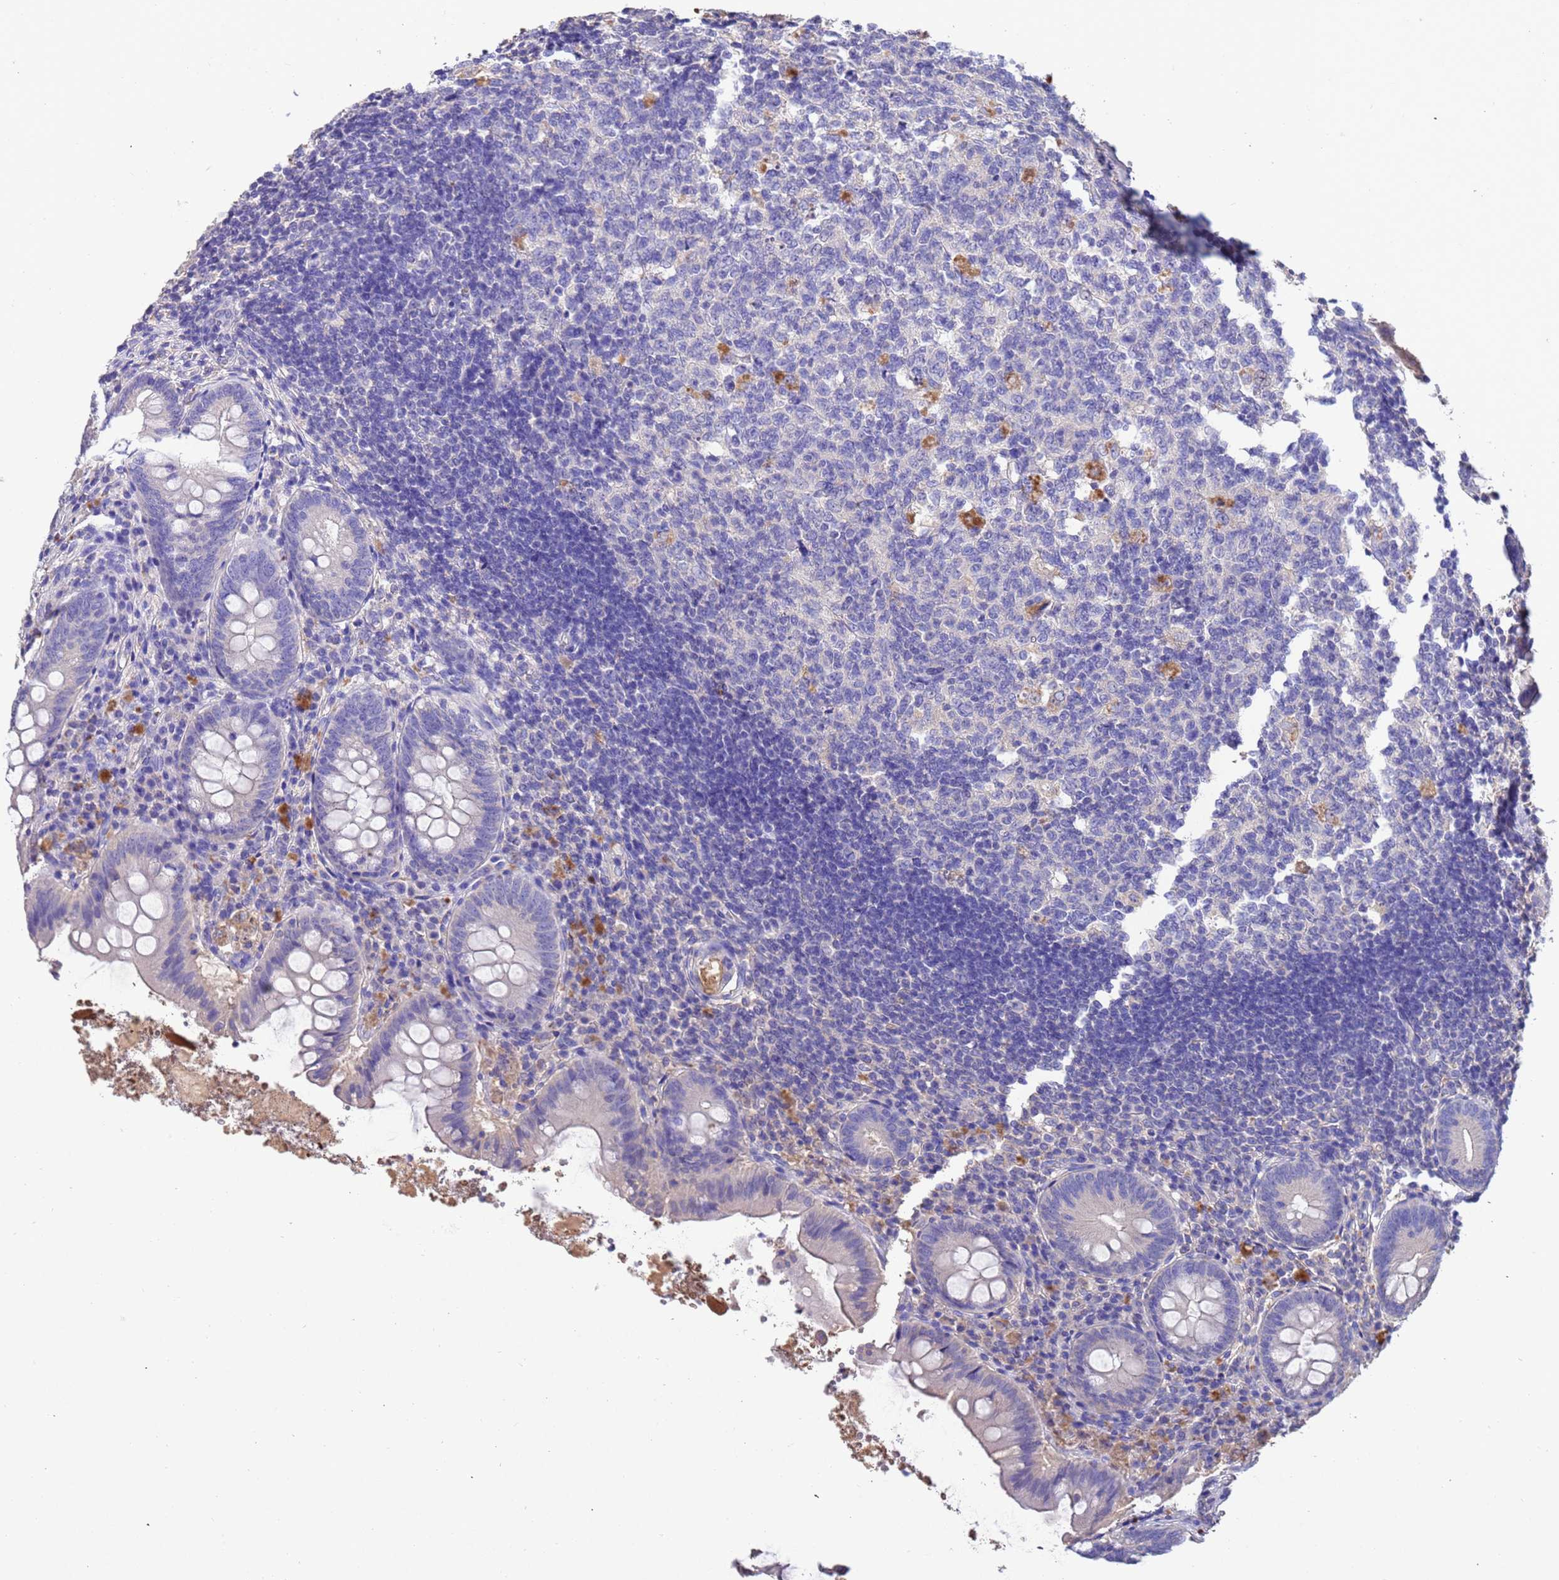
{"staining": {"intensity": "negative", "quantity": "none", "location": "none"}, "tissue": "appendix", "cell_type": "Glandular cells", "image_type": "normal", "snomed": [{"axis": "morphology", "description": "Normal tissue, NOS"}, {"axis": "topography", "description": "Appendix"}], "caption": "Micrograph shows no significant protein expression in glandular cells of unremarkable appendix. Brightfield microscopy of immunohistochemistry (IHC) stained with DAB (3,3'-diaminobenzidine) (brown) and hematoxylin (blue), captured at high magnification.", "gene": "SRL", "patient": {"sex": "female", "age": 54}}